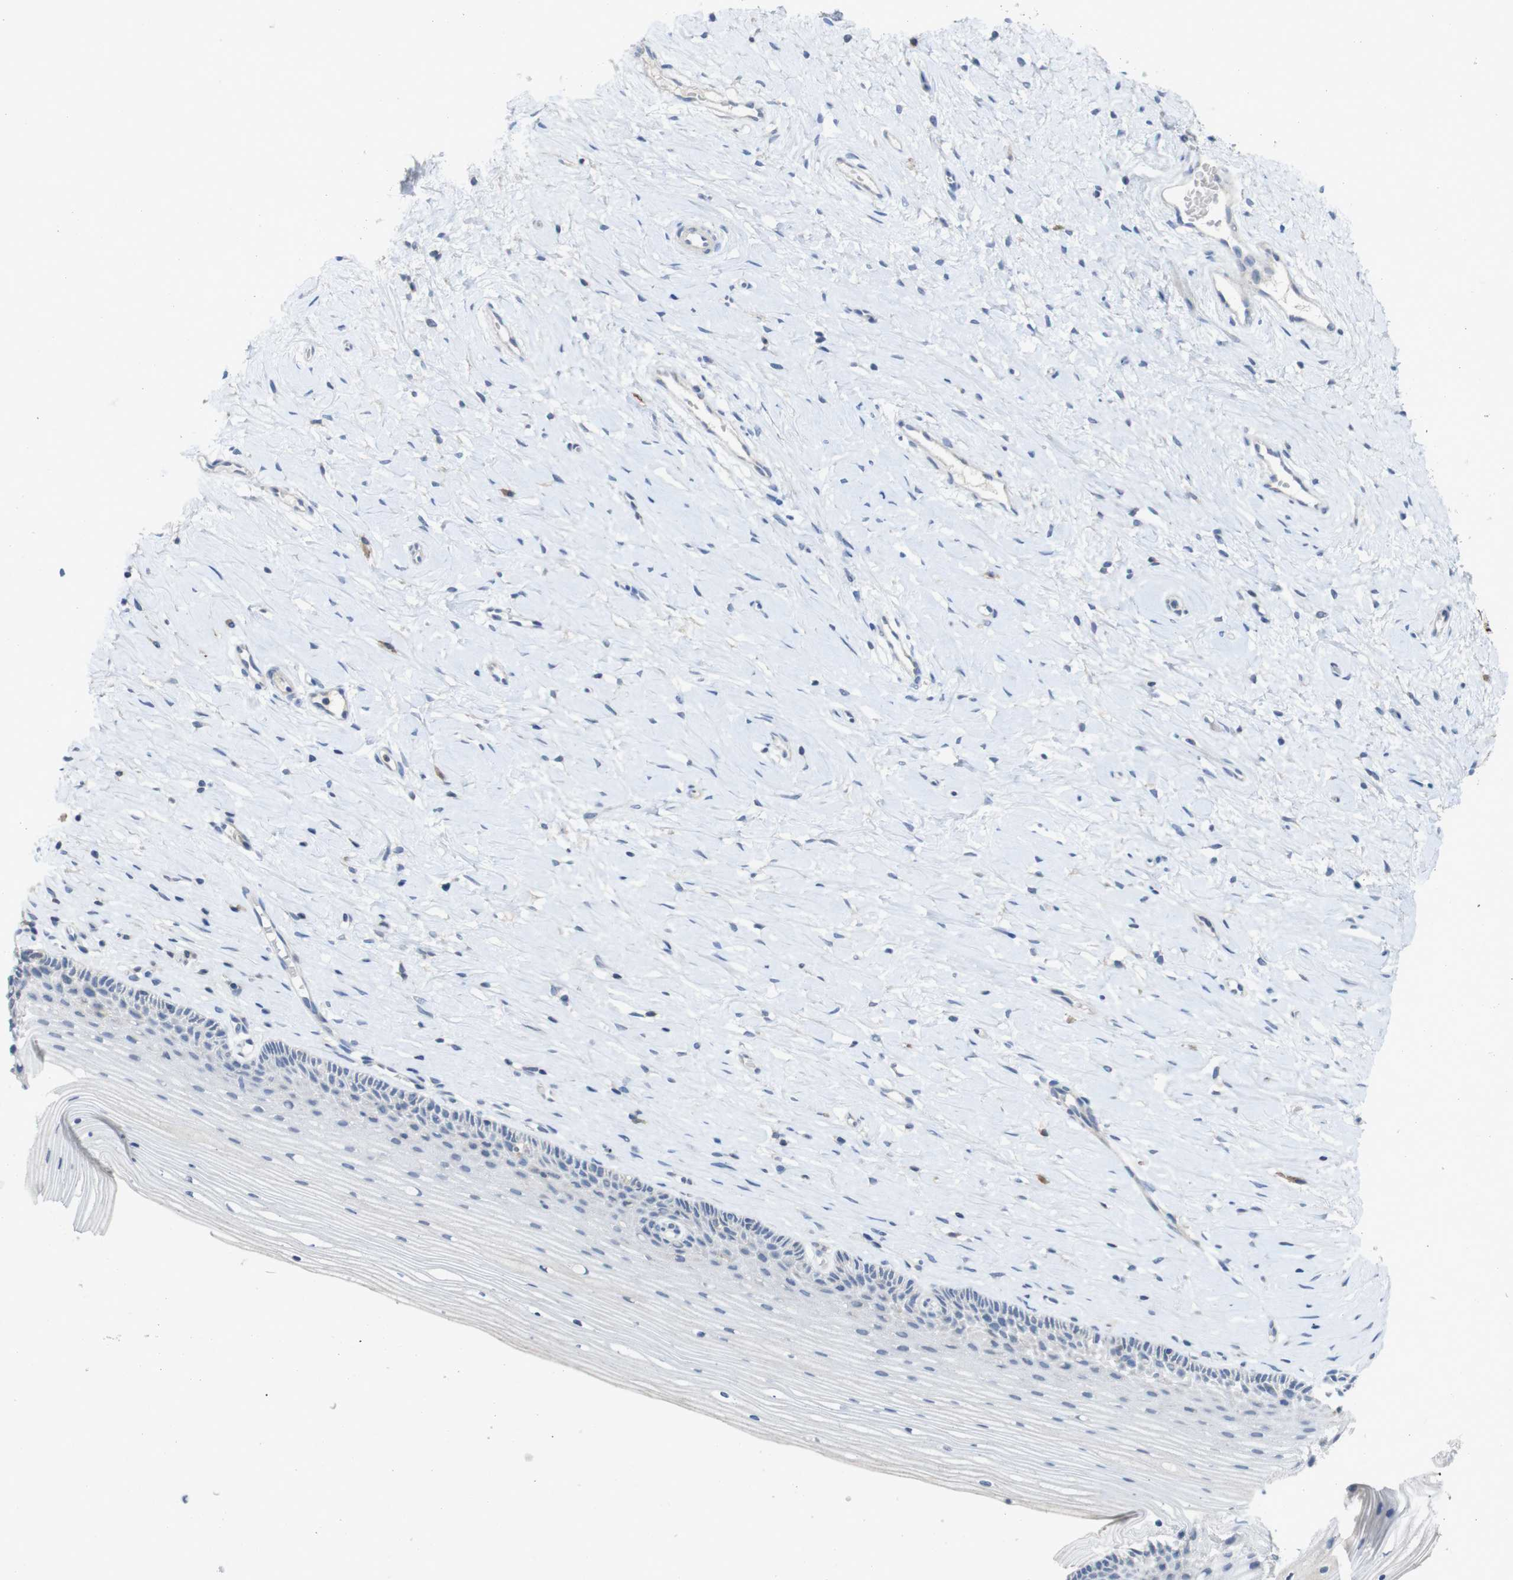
{"staining": {"intensity": "negative", "quantity": "none", "location": "none"}, "tissue": "cervix", "cell_type": "Glandular cells", "image_type": "normal", "snomed": [{"axis": "morphology", "description": "Normal tissue, NOS"}, {"axis": "topography", "description": "Cervix"}], "caption": "This is a image of IHC staining of unremarkable cervix, which shows no positivity in glandular cells. (DAB immunohistochemistry, high magnification).", "gene": "SLAMF7", "patient": {"sex": "female", "age": 39}}